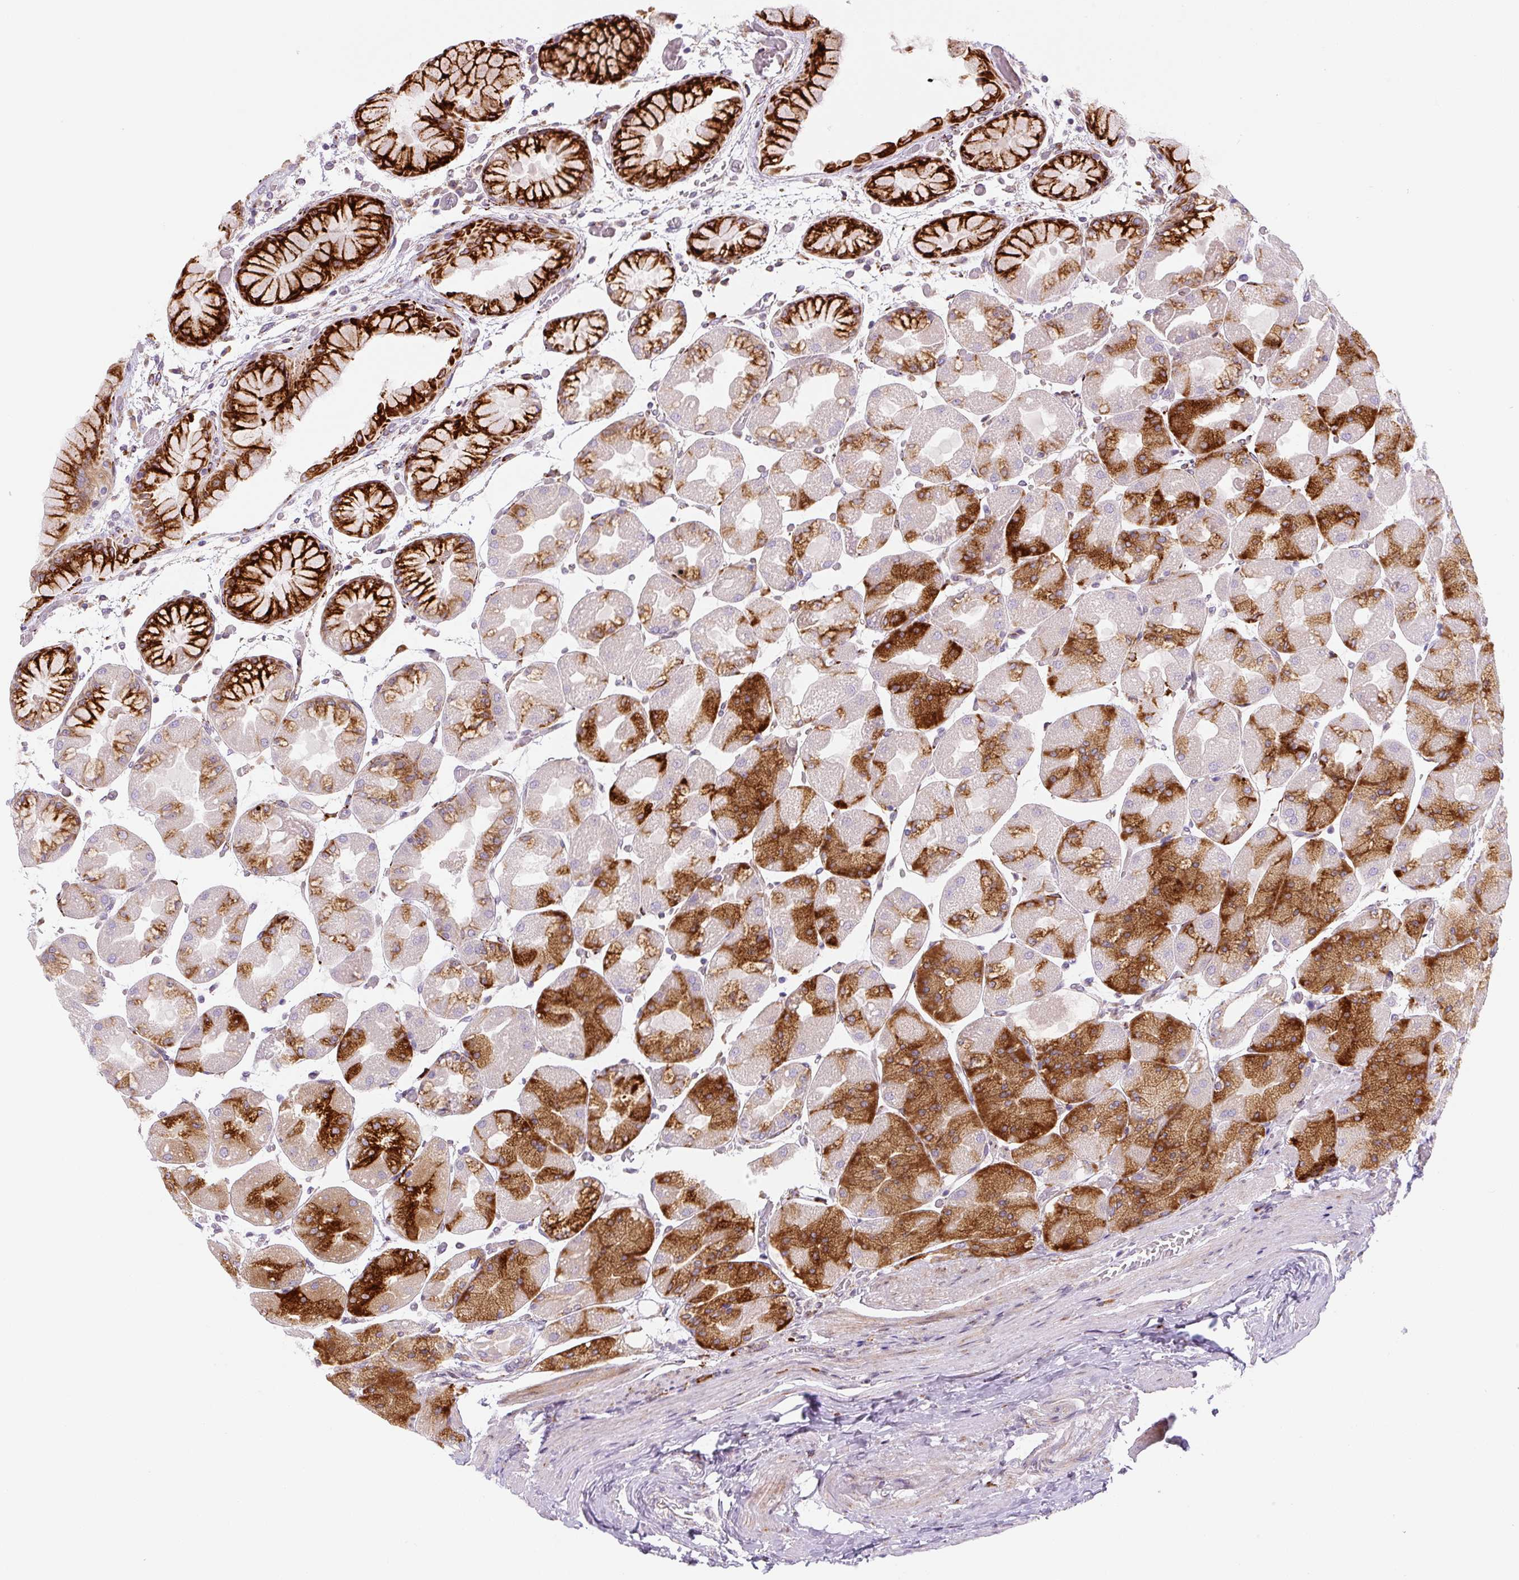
{"staining": {"intensity": "strong", "quantity": "25%-75%", "location": "cytoplasmic/membranous"}, "tissue": "stomach", "cell_type": "Glandular cells", "image_type": "normal", "snomed": [{"axis": "morphology", "description": "Normal tissue, NOS"}, {"axis": "topography", "description": "Stomach"}], "caption": "Immunohistochemistry (IHC) (DAB) staining of normal stomach shows strong cytoplasmic/membranous protein positivity in about 25%-75% of glandular cells.", "gene": "DISP3", "patient": {"sex": "female", "age": 61}}